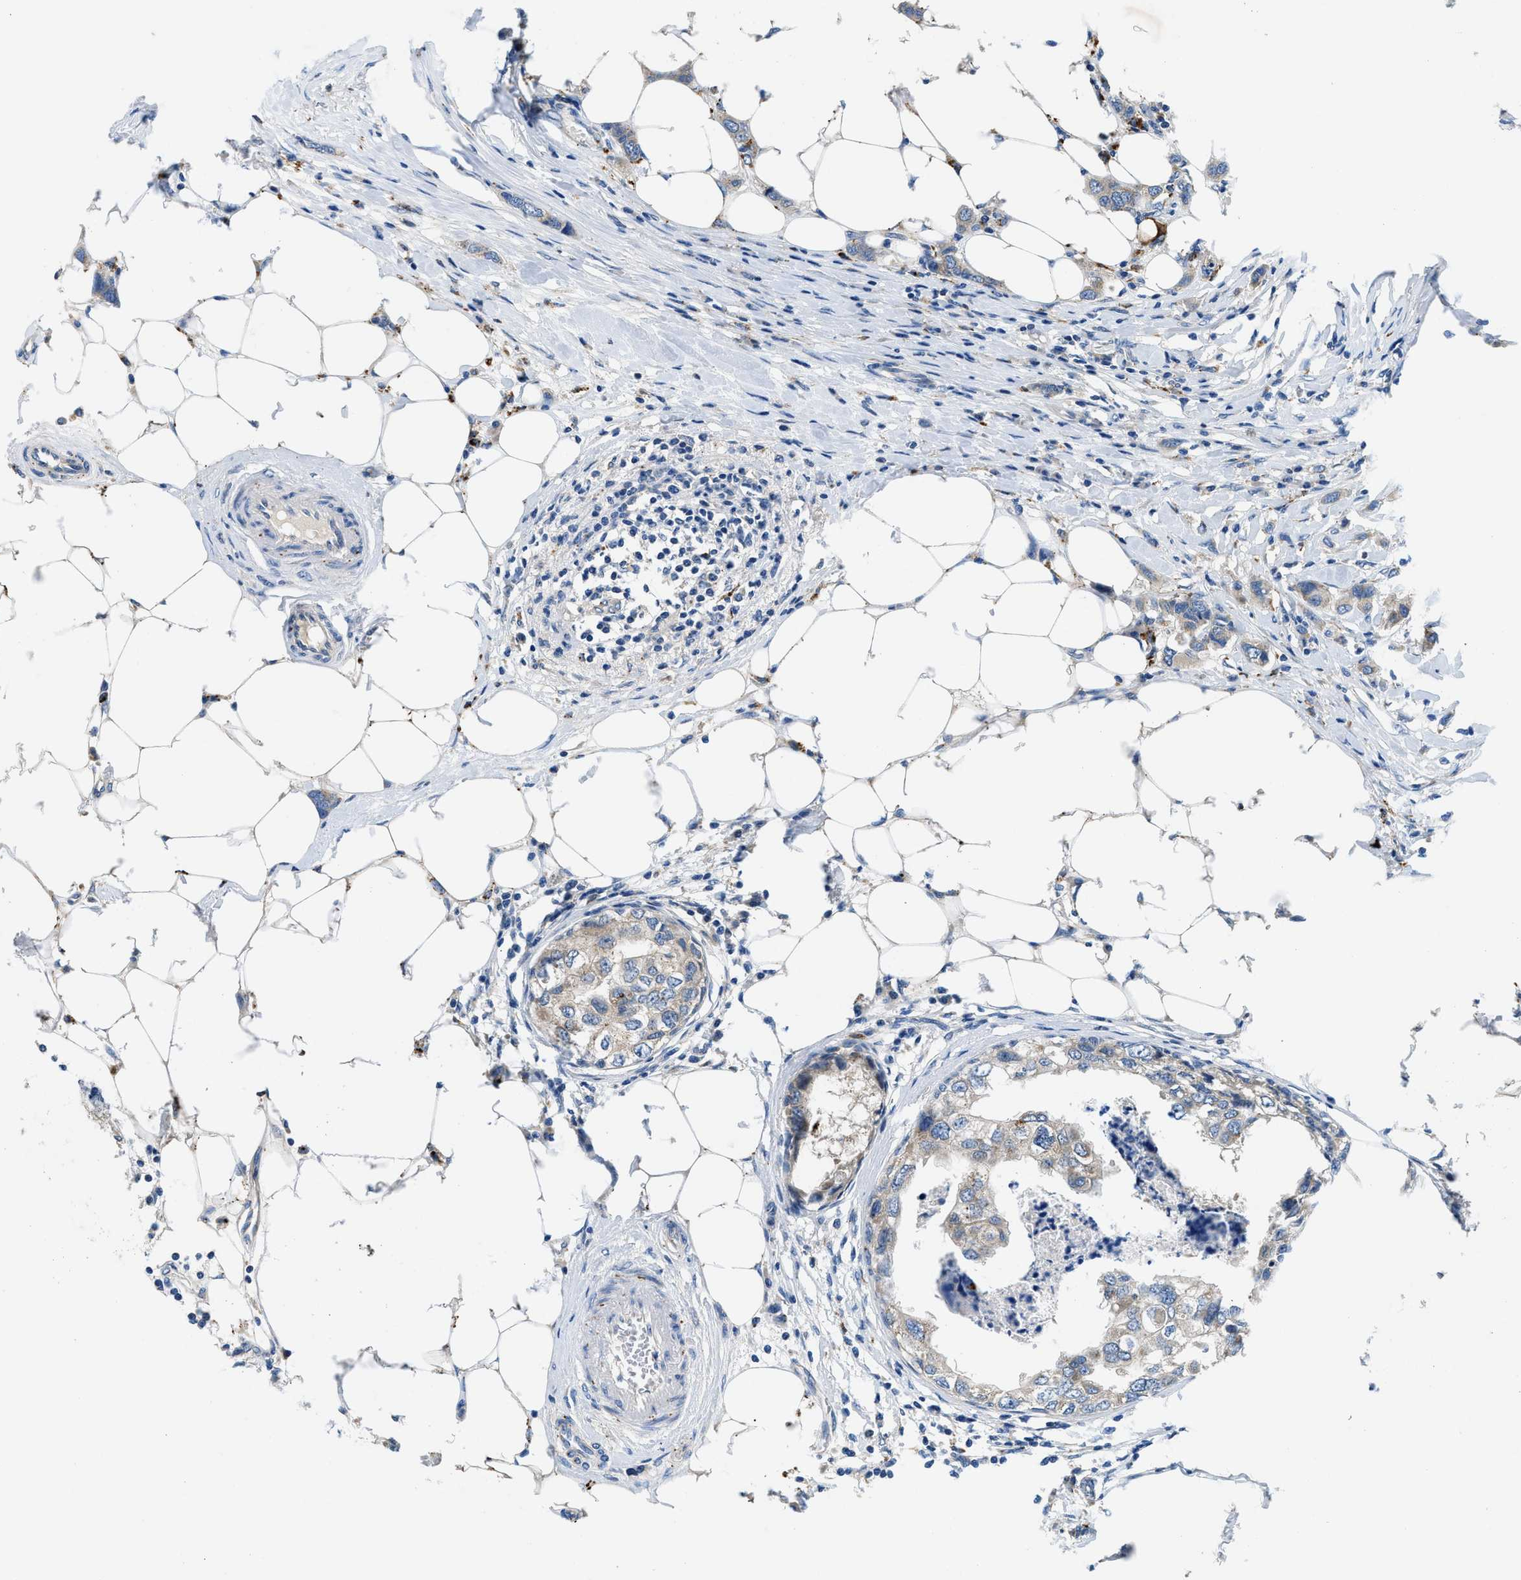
{"staining": {"intensity": "weak", "quantity": "25%-75%", "location": "cytoplasmic/membranous"}, "tissue": "breast cancer", "cell_type": "Tumor cells", "image_type": "cancer", "snomed": [{"axis": "morphology", "description": "Duct carcinoma"}, {"axis": "topography", "description": "Breast"}], "caption": "Immunohistochemical staining of intraductal carcinoma (breast) displays weak cytoplasmic/membranous protein expression in approximately 25%-75% of tumor cells. (Brightfield microscopy of DAB IHC at high magnification).", "gene": "ADGRE3", "patient": {"sex": "female", "age": 50}}